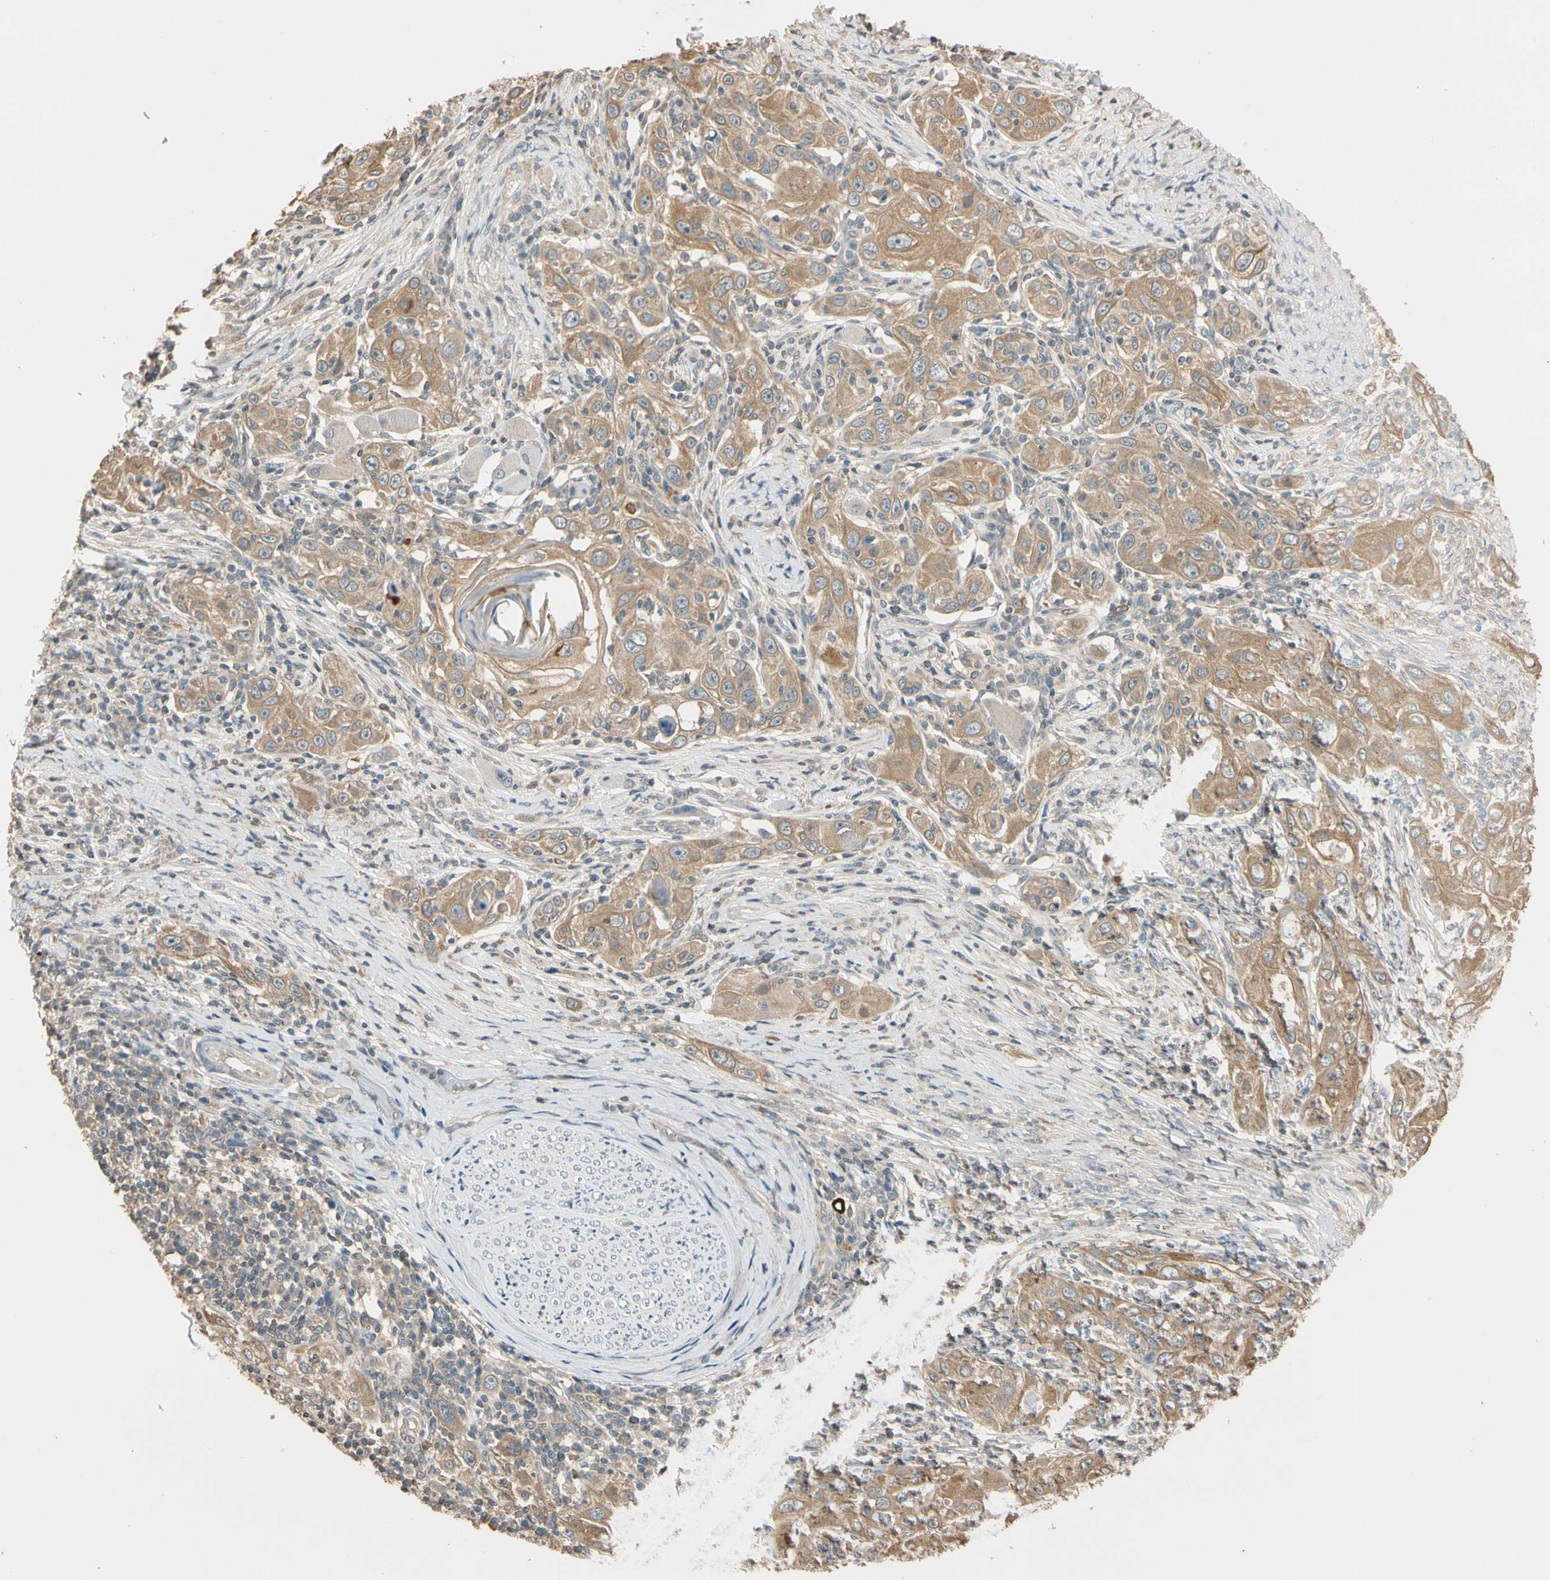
{"staining": {"intensity": "moderate", "quantity": ">75%", "location": "cytoplasmic/membranous"}, "tissue": "skin cancer", "cell_type": "Tumor cells", "image_type": "cancer", "snomed": [{"axis": "morphology", "description": "Squamous cell carcinoma, NOS"}, {"axis": "topography", "description": "Skin"}], "caption": "Tumor cells display moderate cytoplasmic/membranous staining in about >75% of cells in squamous cell carcinoma (skin). (Brightfield microscopy of DAB IHC at high magnification).", "gene": "MAP3K7", "patient": {"sex": "female", "age": 88}}